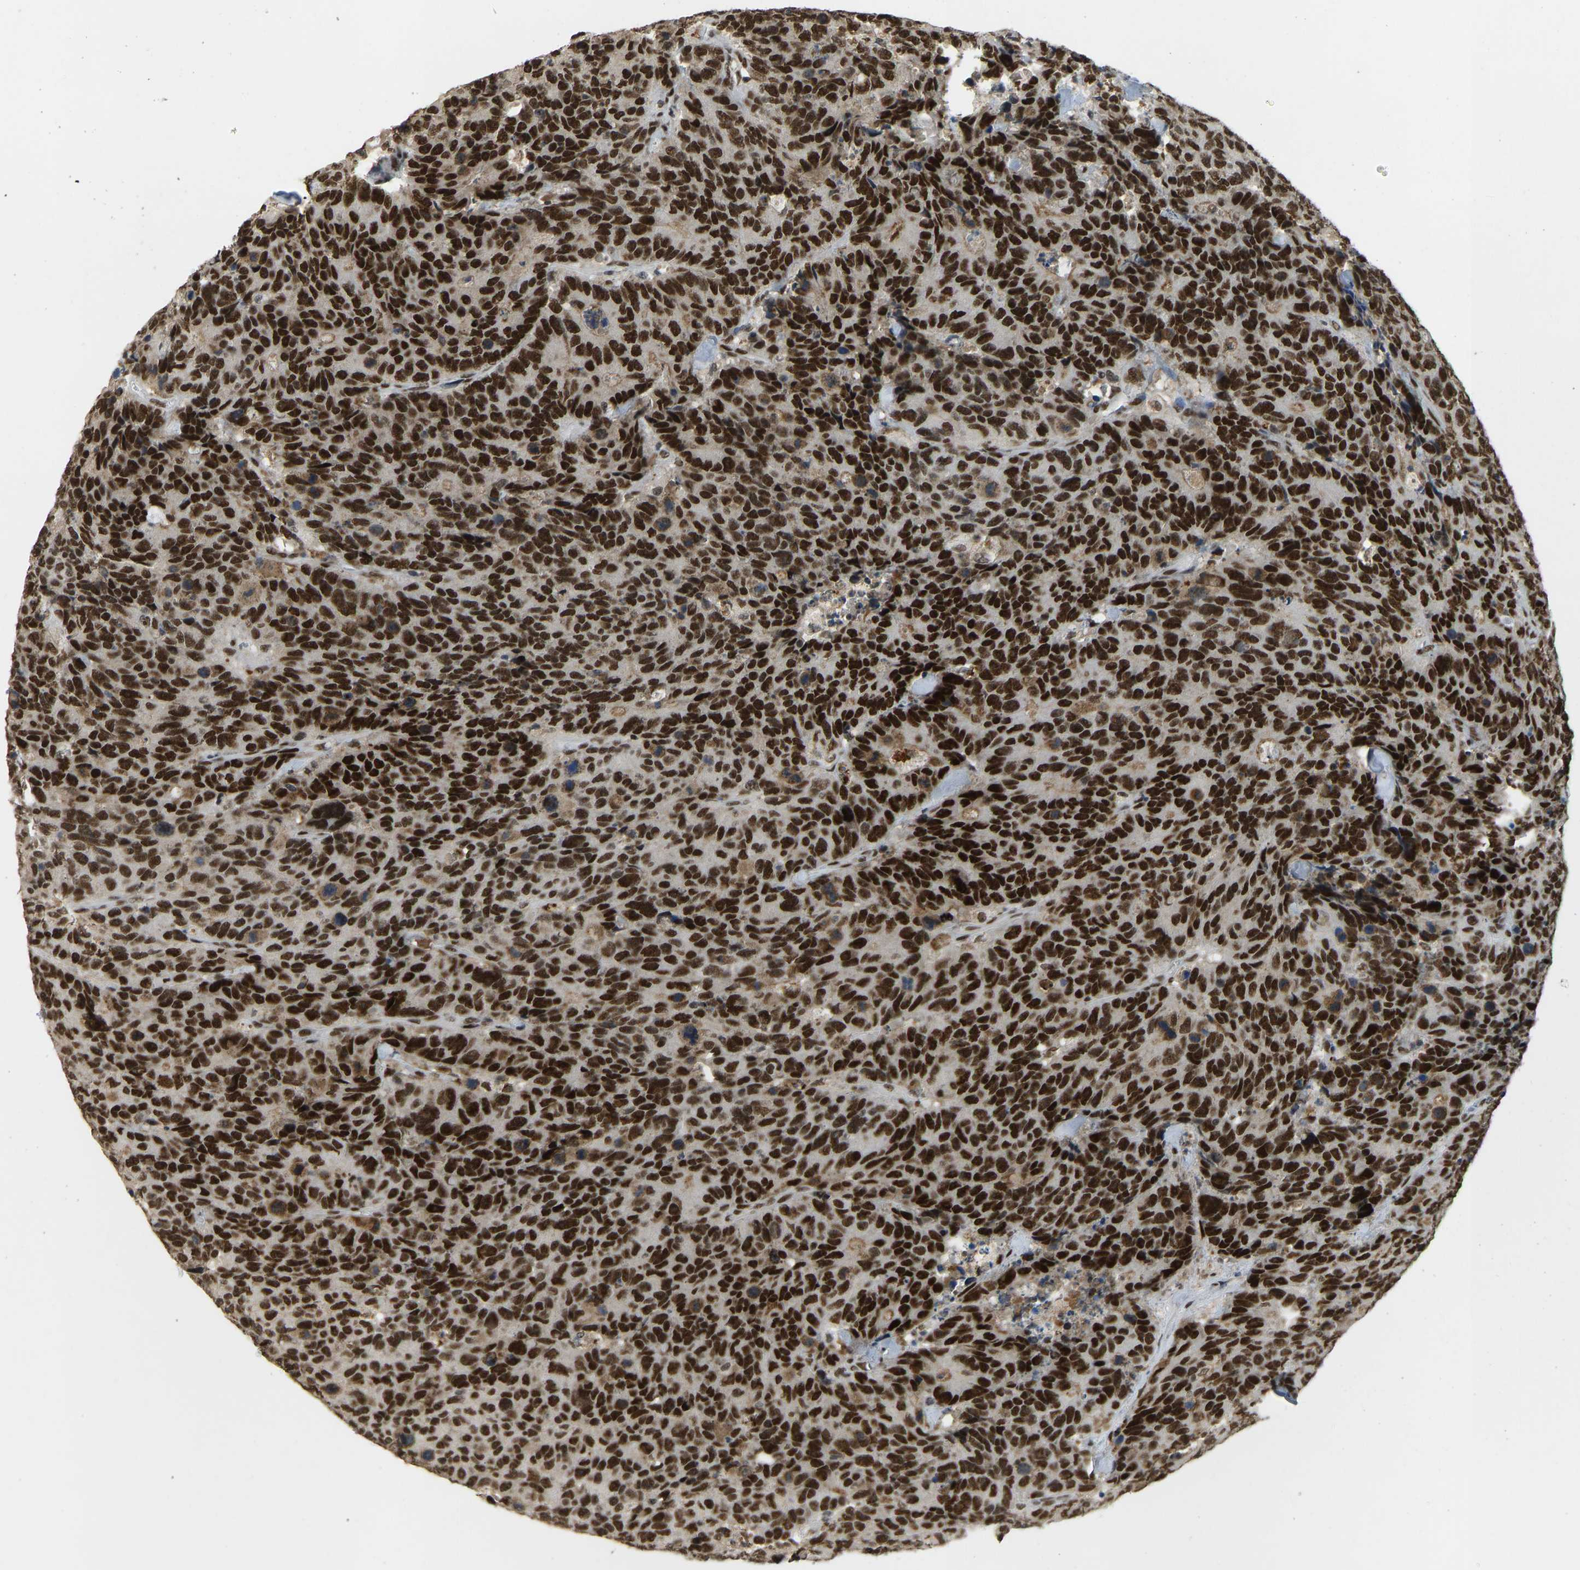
{"staining": {"intensity": "strong", "quantity": ">75%", "location": "nuclear"}, "tissue": "colorectal cancer", "cell_type": "Tumor cells", "image_type": "cancer", "snomed": [{"axis": "morphology", "description": "Adenocarcinoma, NOS"}, {"axis": "topography", "description": "Colon"}], "caption": "About >75% of tumor cells in human colorectal cancer (adenocarcinoma) display strong nuclear protein positivity as visualized by brown immunohistochemical staining.", "gene": "FOXK1", "patient": {"sex": "female", "age": 86}}